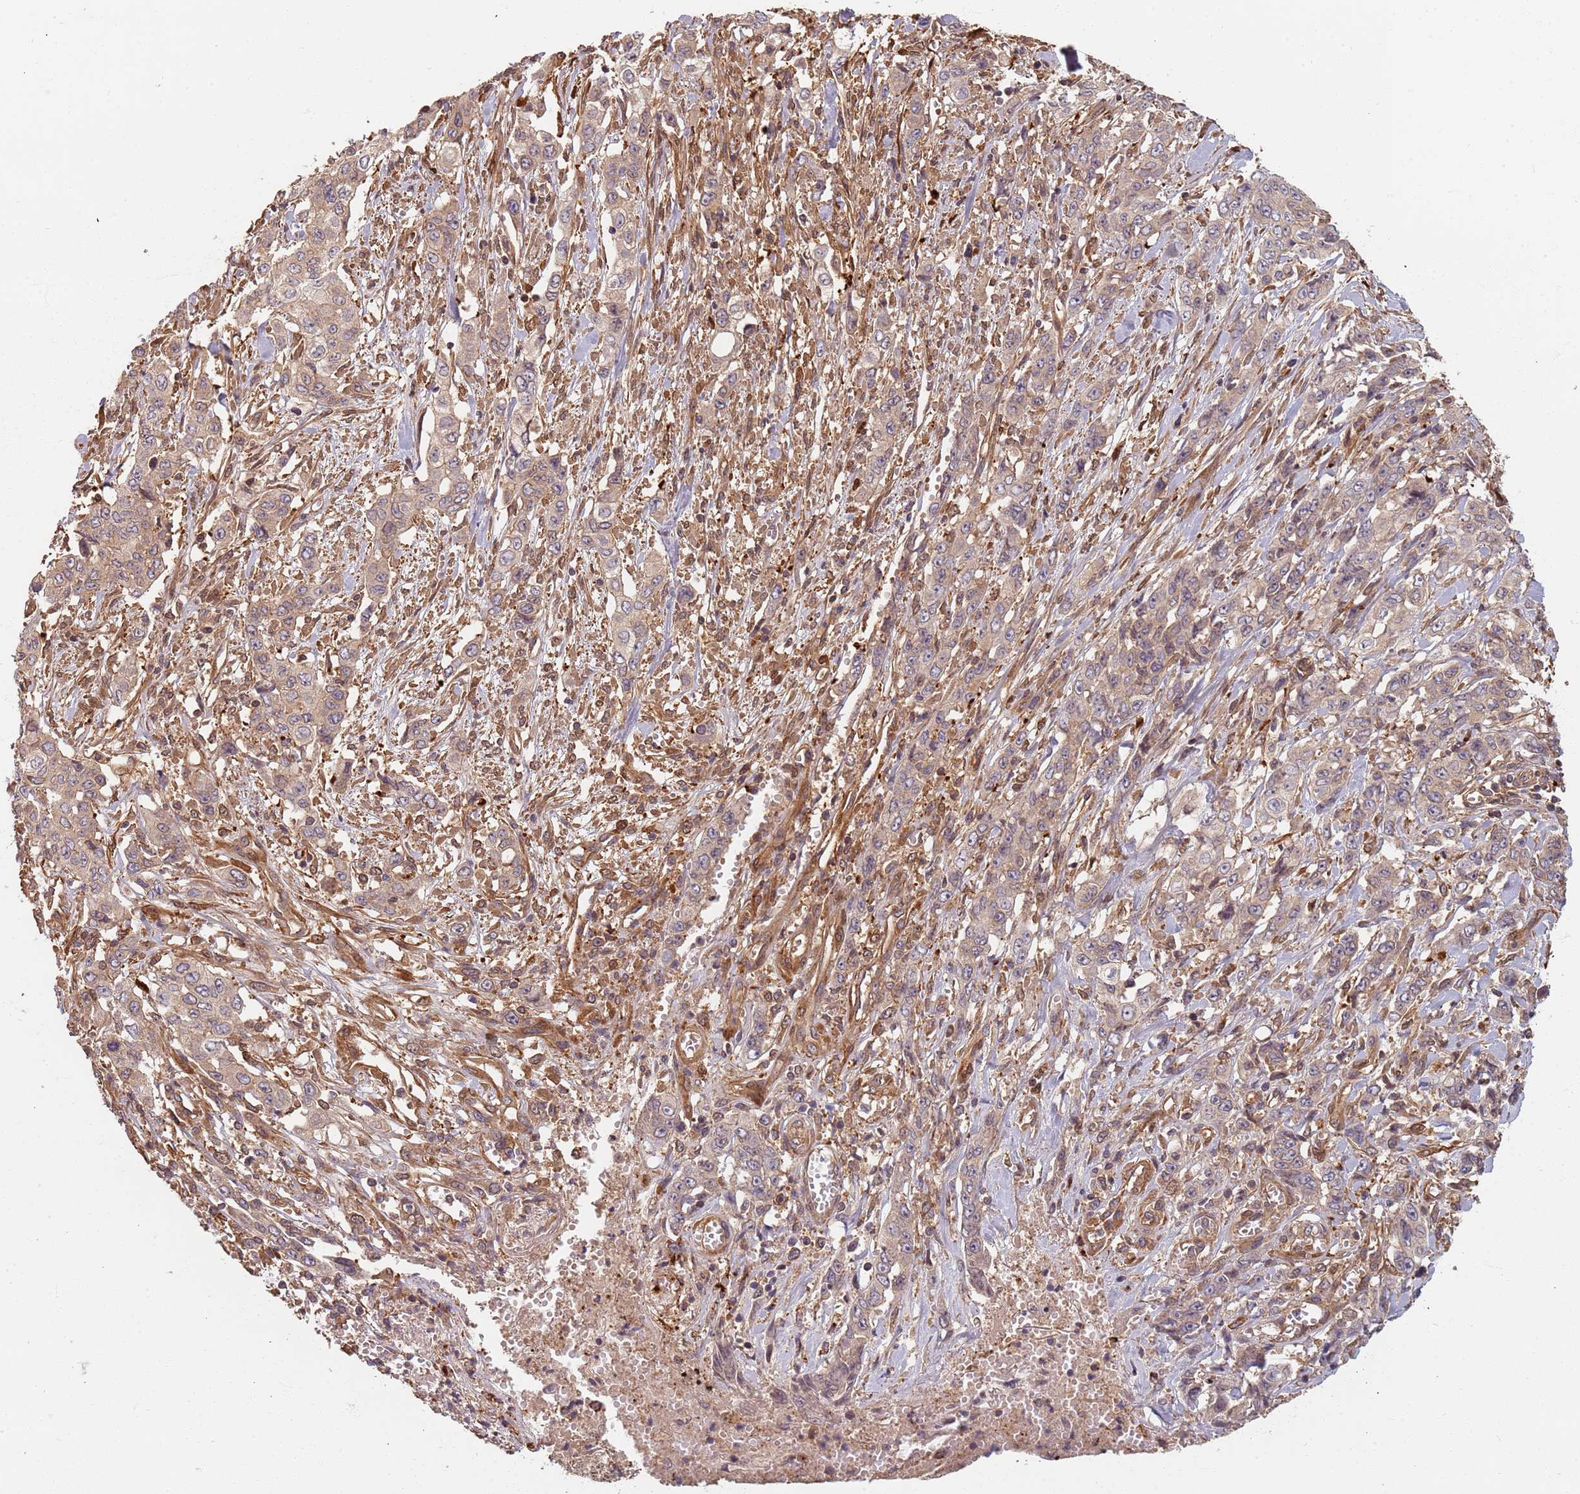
{"staining": {"intensity": "weak", "quantity": ">75%", "location": "cytoplasmic/membranous"}, "tissue": "stomach cancer", "cell_type": "Tumor cells", "image_type": "cancer", "snomed": [{"axis": "morphology", "description": "Normal tissue, NOS"}, {"axis": "morphology", "description": "Adenocarcinoma, NOS"}, {"axis": "topography", "description": "Stomach"}], "caption": "Approximately >75% of tumor cells in human stomach cancer (adenocarcinoma) reveal weak cytoplasmic/membranous protein positivity as visualized by brown immunohistochemical staining.", "gene": "SDCCAG8", "patient": {"sex": "female", "age": 64}}